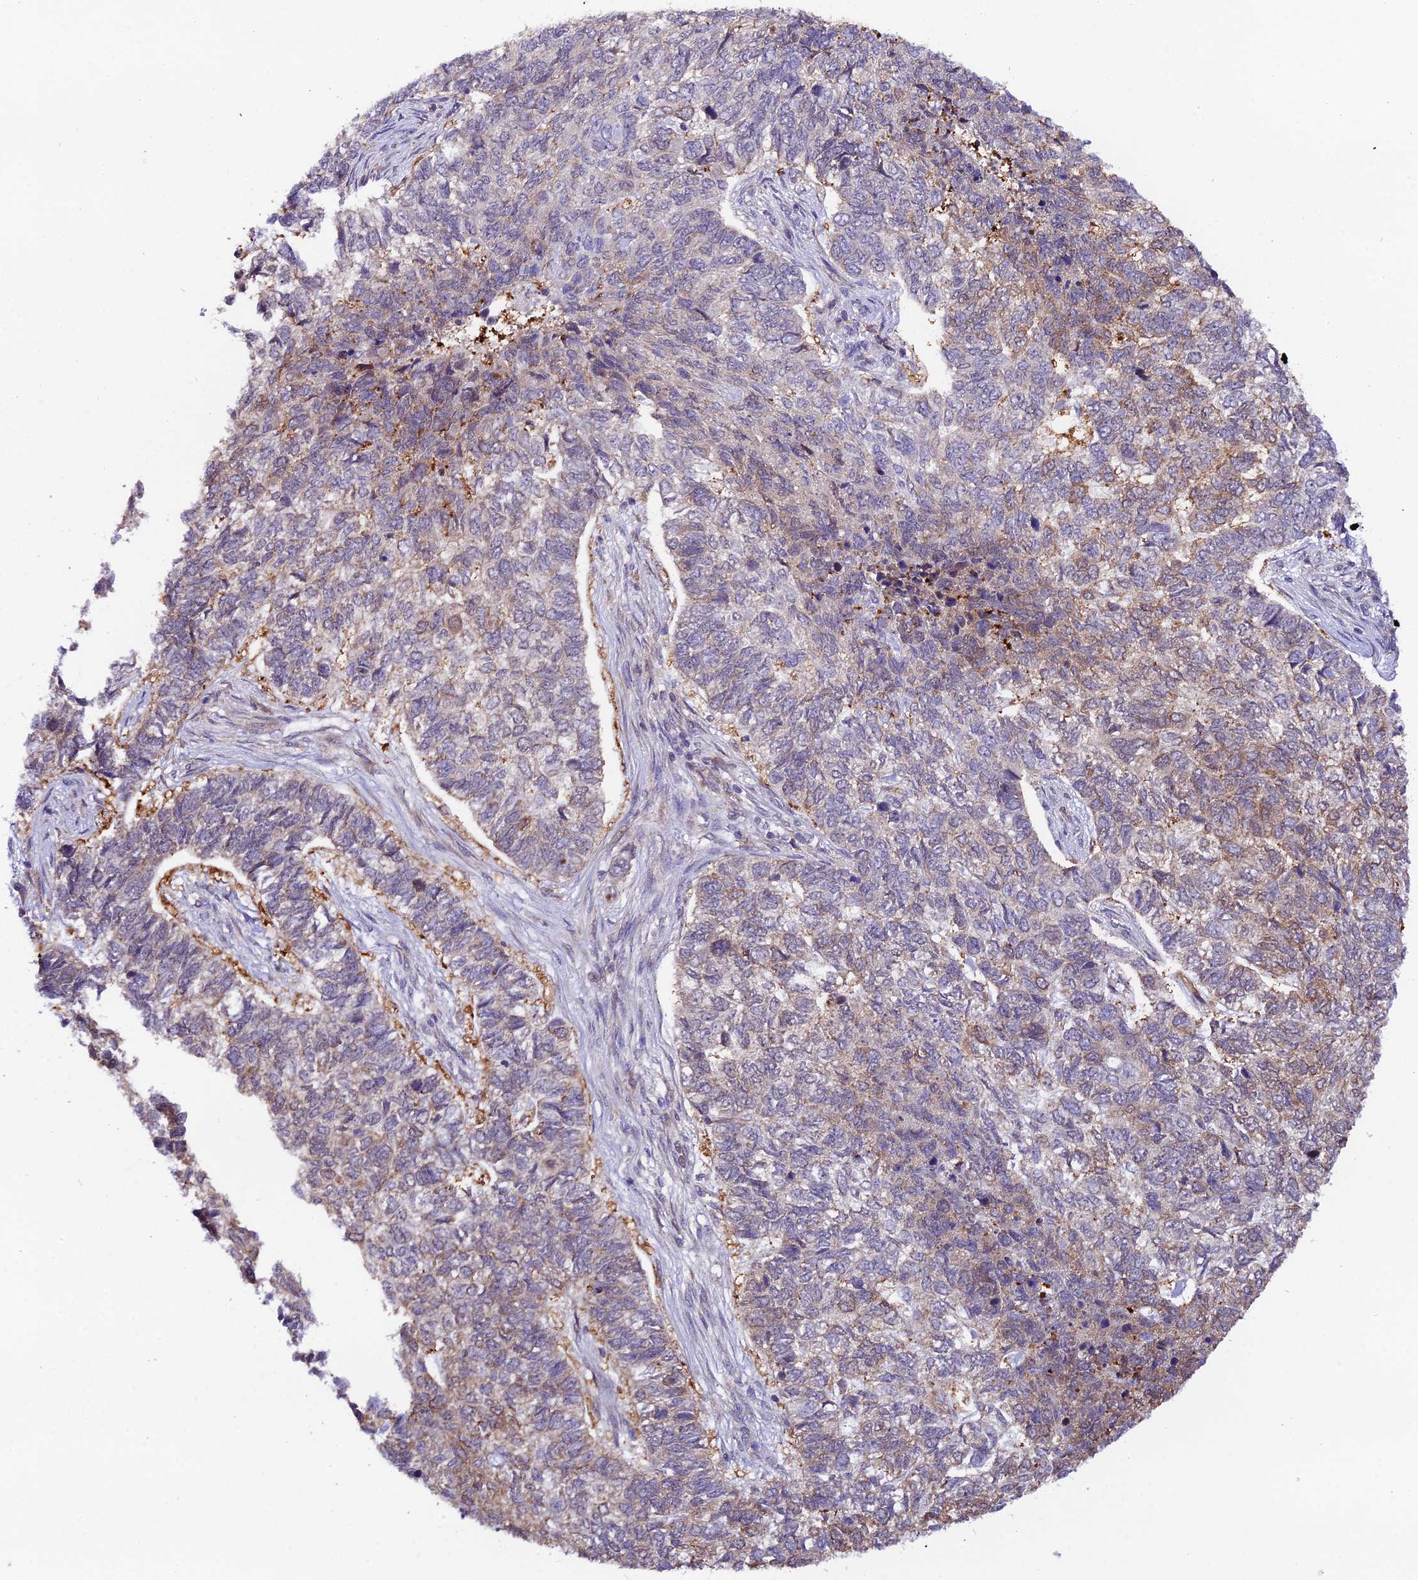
{"staining": {"intensity": "negative", "quantity": "none", "location": "none"}, "tissue": "skin cancer", "cell_type": "Tumor cells", "image_type": "cancer", "snomed": [{"axis": "morphology", "description": "Basal cell carcinoma"}, {"axis": "topography", "description": "Skin"}], "caption": "An immunohistochemistry photomicrograph of basal cell carcinoma (skin) is shown. There is no staining in tumor cells of basal cell carcinoma (skin). (Immunohistochemistry, brightfield microscopy, high magnification).", "gene": "TRIM40", "patient": {"sex": "female", "age": 65}}